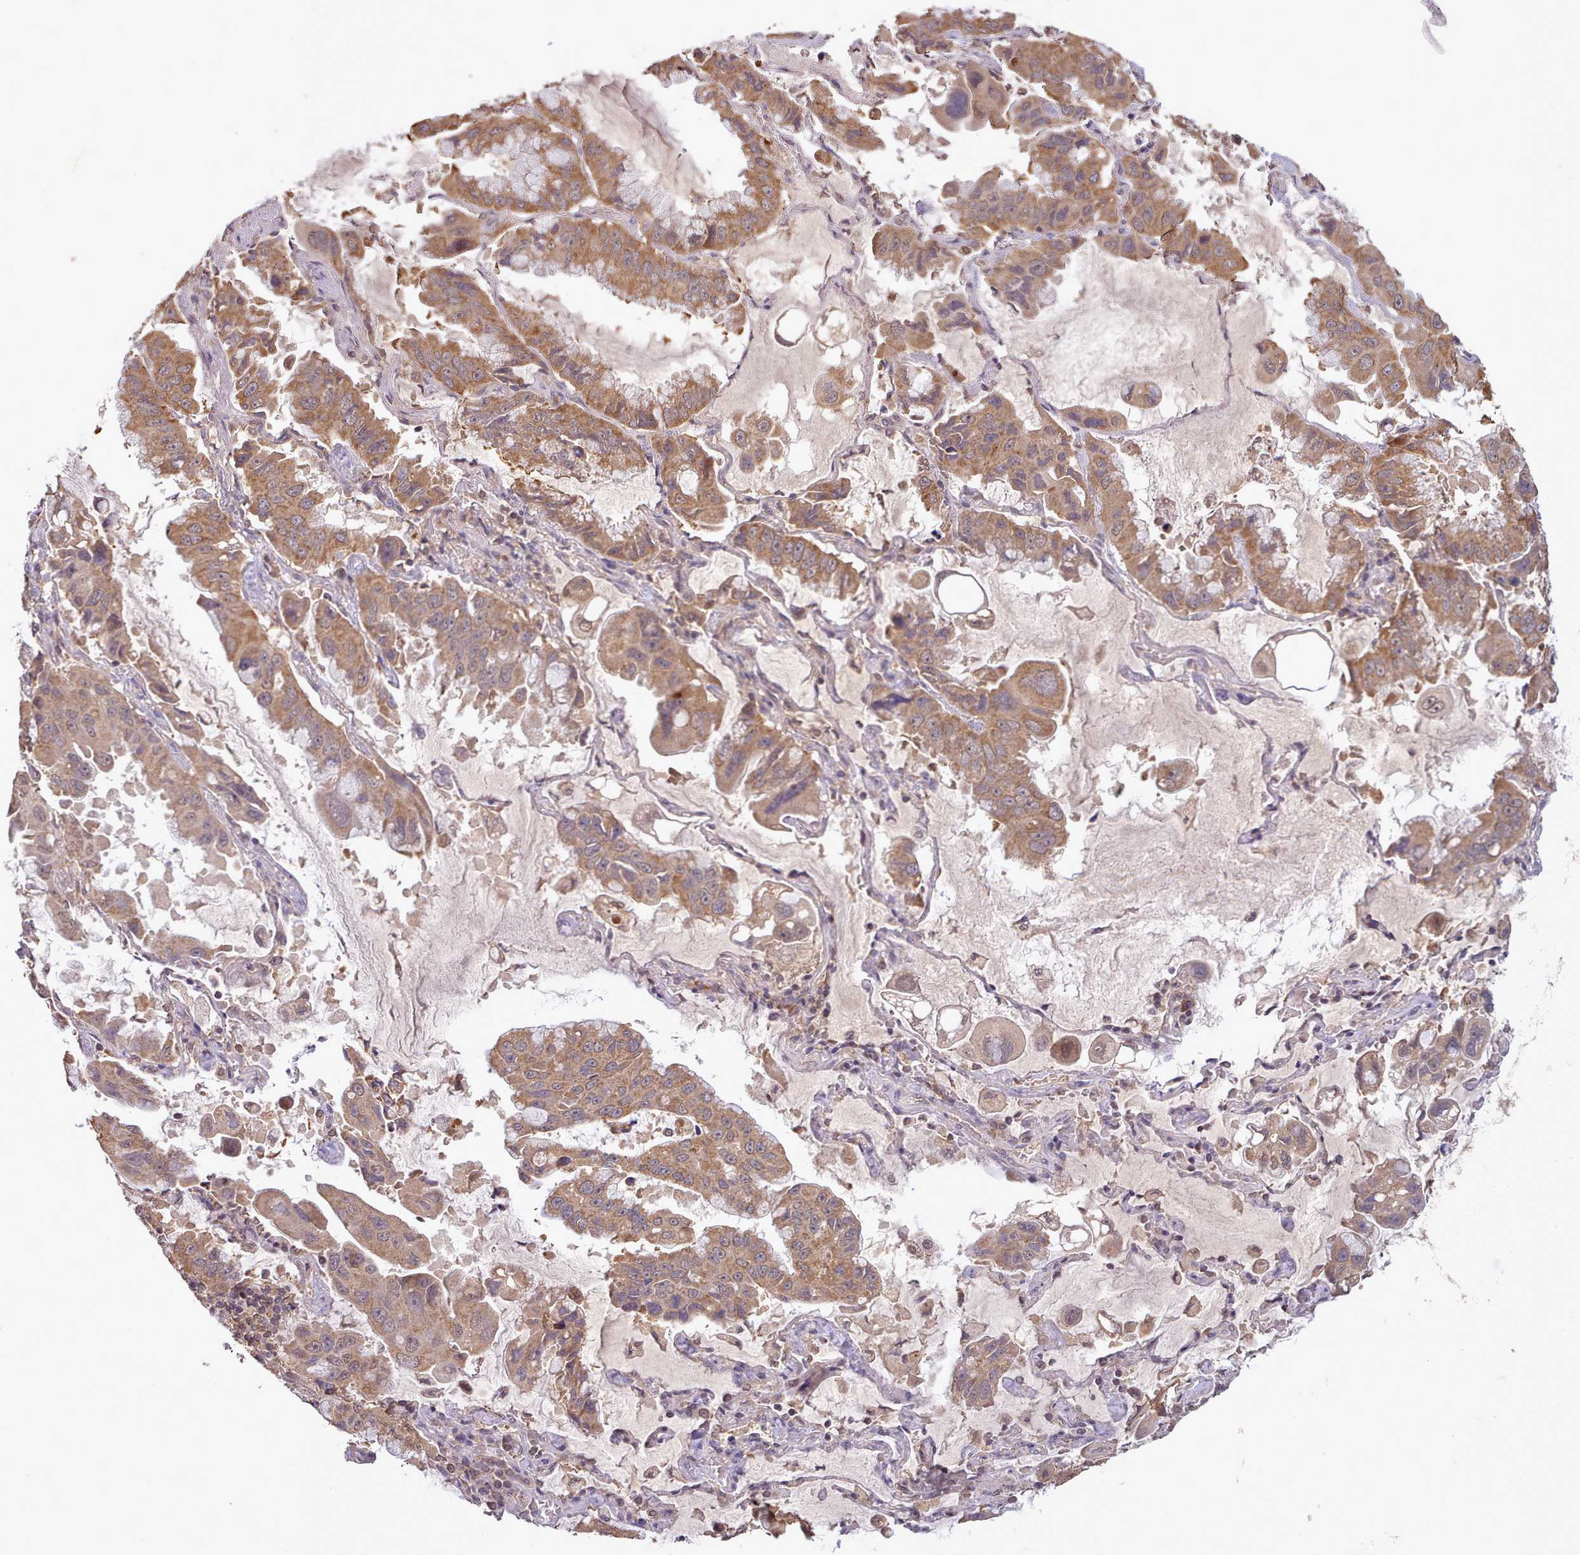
{"staining": {"intensity": "moderate", "quantity": ">75%", "location": "cytoplasmic/membranous,nuclear"}, "tissue": "lung cancer", "cell_type": "Tumor cells", "image_type": "cancer", "snomed": [{"axis": "morphology", "description": "Adenocarcinoma, NOS"}, {"axis": "topography", "description": "Lung"}], "caption": "Brown immunohistochemical staining in lung adenocarcinoma reveals moderate cytoplasmic/membranous and nuclear expression in about >75% of tumor cells.", "gene": "PIP4P1", "patient": {"sex": "male", "age": 64}}